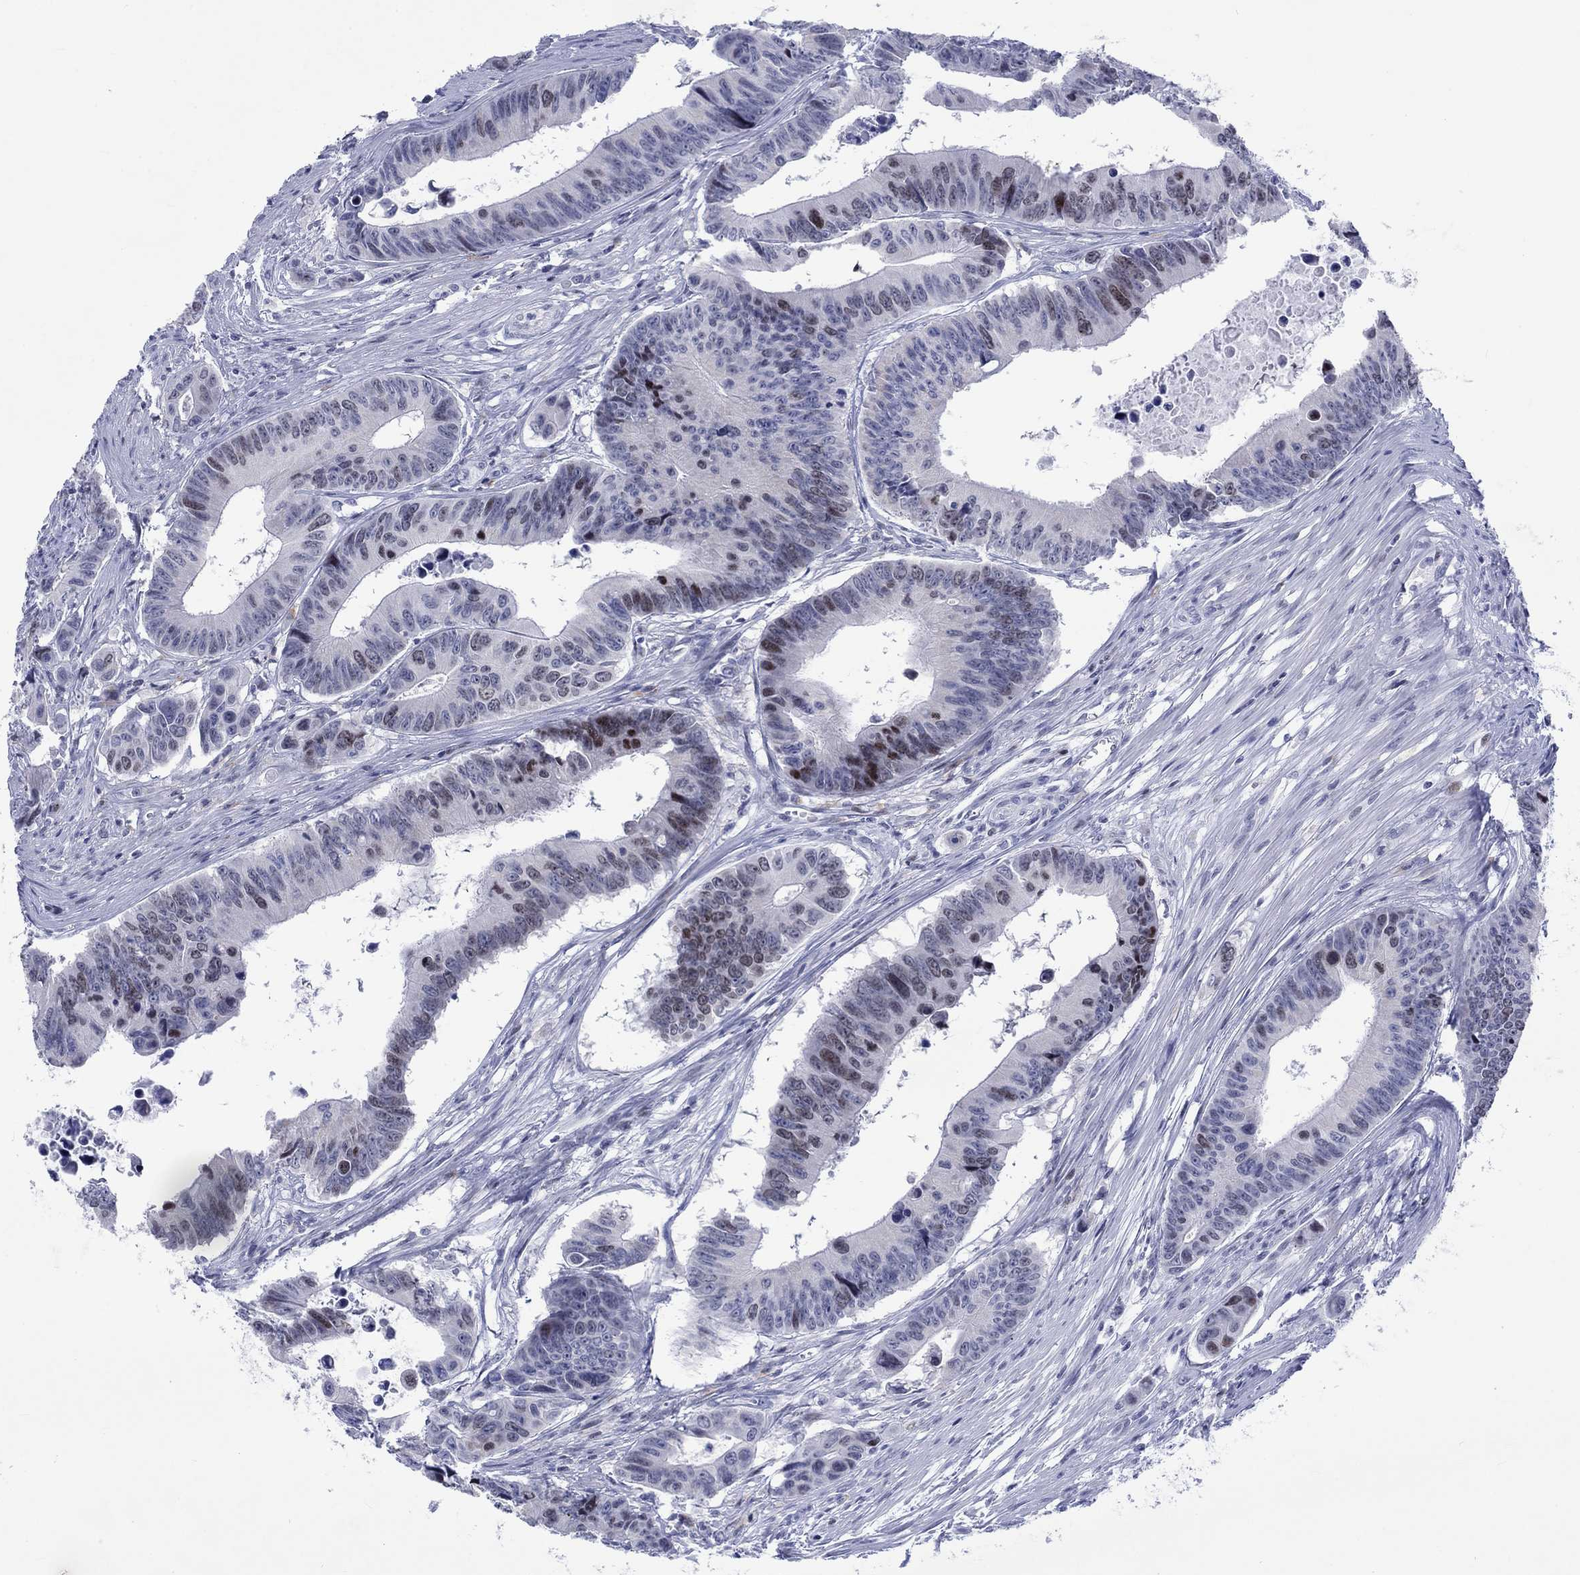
{"staining": {"intensity": "strong", "quantity": "<25%", "location": "nuclear"}, "tissue": "colorectal cancer", "cell_type": "Tumor cells", "image_type": "cancer", "snomed": [{"axis": "morphology", "description": "Adenocarcinoma, NOS"}, {"axis": "topography", "description": "Colon"}], "caption": "Colorectal cancer (adenocarcinoma) tissue shows strong nuclear staining in about <25% of tumor cells", "gene": "CDCA2", "patient": {"sex": "female", "age": 87}}